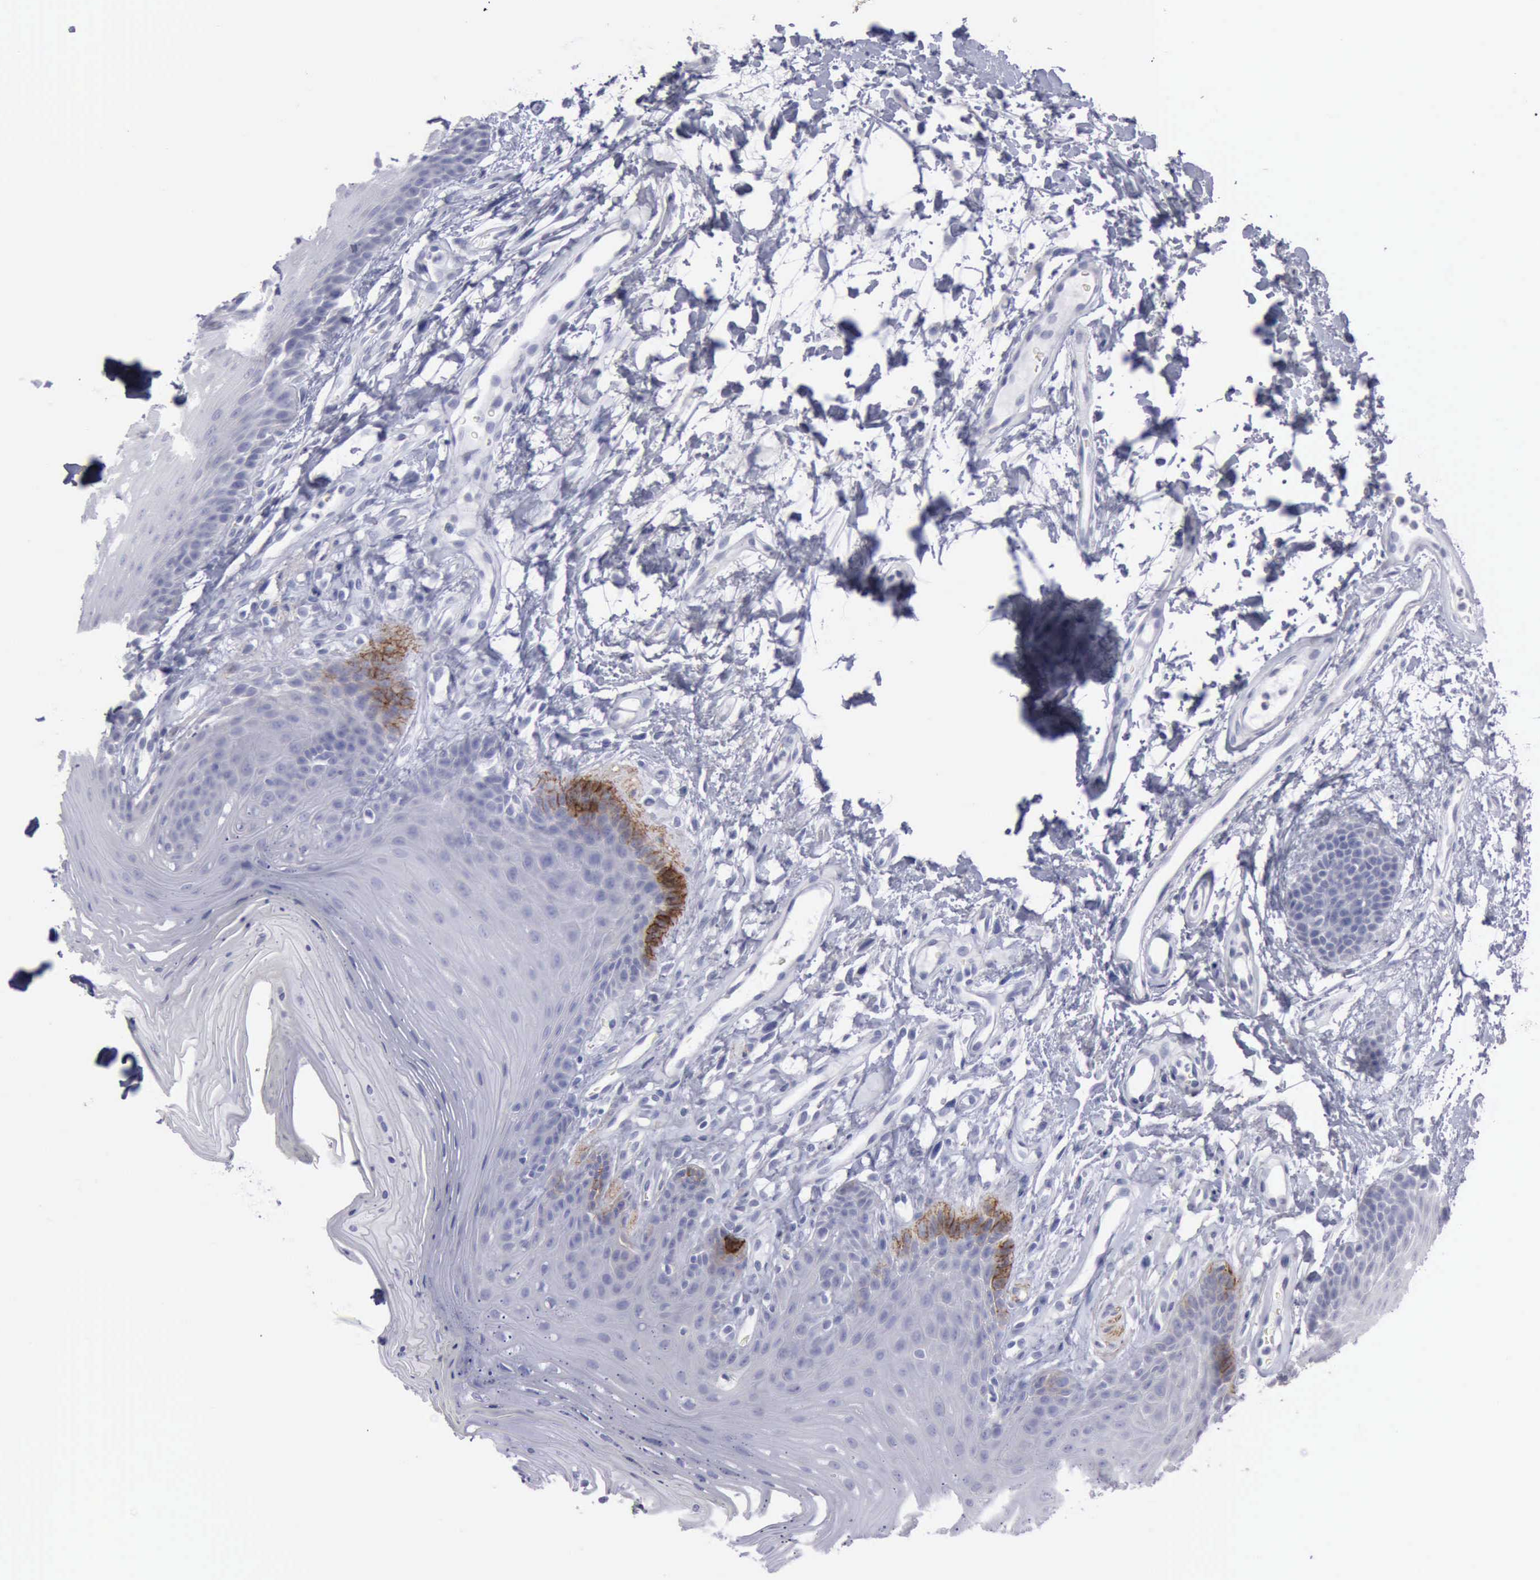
{"staining": {"intensity": "strong", "quantity": "<25%", "location": "cytoplasmic/membranous"}, "tissue": "oral mucosa", "cell_type": "Squamous epithelial cells", "image_type": "normal", "snomed": [{"axis": "morphology", "description": "Normal tissue, NOS"}, {"axis": "topography", "description": "Oral tissue"}], "caption": "This histopathology image shows IHC staining of benign human oral mucosa, with medium strong cytoplasmic/membranous expression in approximately <25% of squamous epithelial cells.", "gene": "CDH2", "patient": {"sex": "male", "age": 62}}